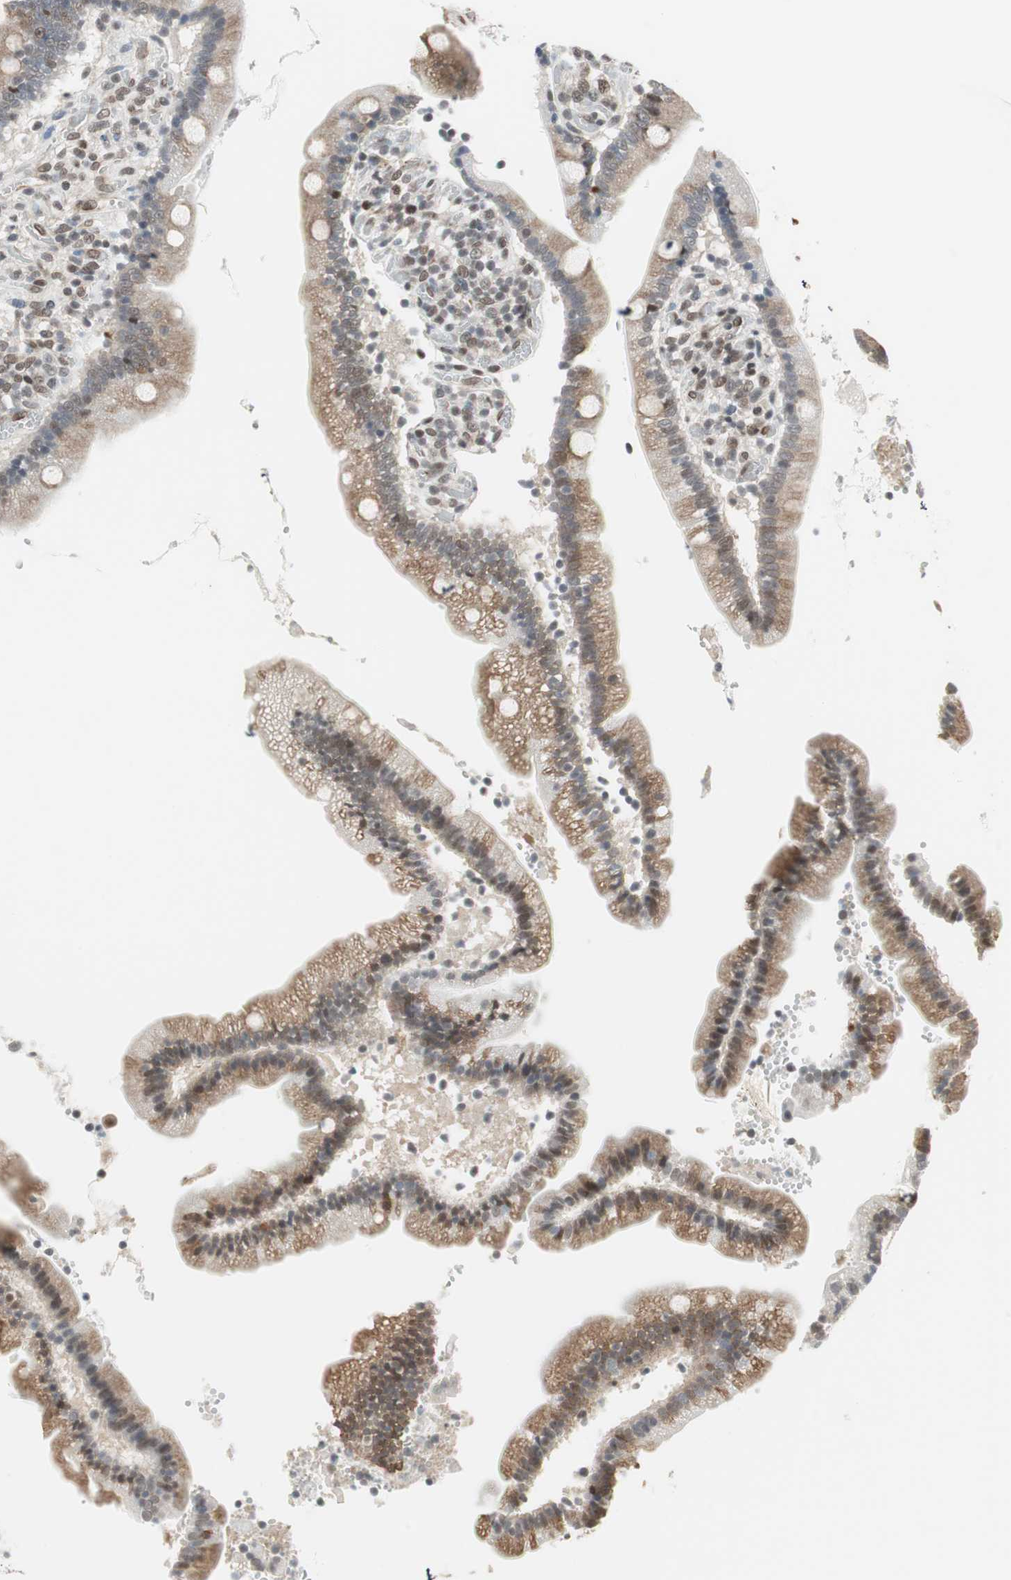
{"staining": {"intensity": "moderate", "quantity": ">75%", "location": "cytoplasmic/membranous,nuclear"}, "tissue": "duodenum", "cell_type": "Glandular cells", "image_type": "normal", "snomed": [{"axis": "morphology", "description": "Normal tissue, NOS"}, {"axis": "topography", "description": "Duodenum"}], "caption": "IHC staining of normal duodenum, which demonstrates medium levels of moderate cytoplasmic/membranous,nuclear staining in about >75% of glandular cells indicating moderate cytoplasmic/membranous,nuclear protein staining. The staining was performed using DAB (brown) for protein detection and nuclei were counterstained in hematoxylin (blue).", "gene": "ZBTB17", "patient": {"sex": "male", "age": 66}}